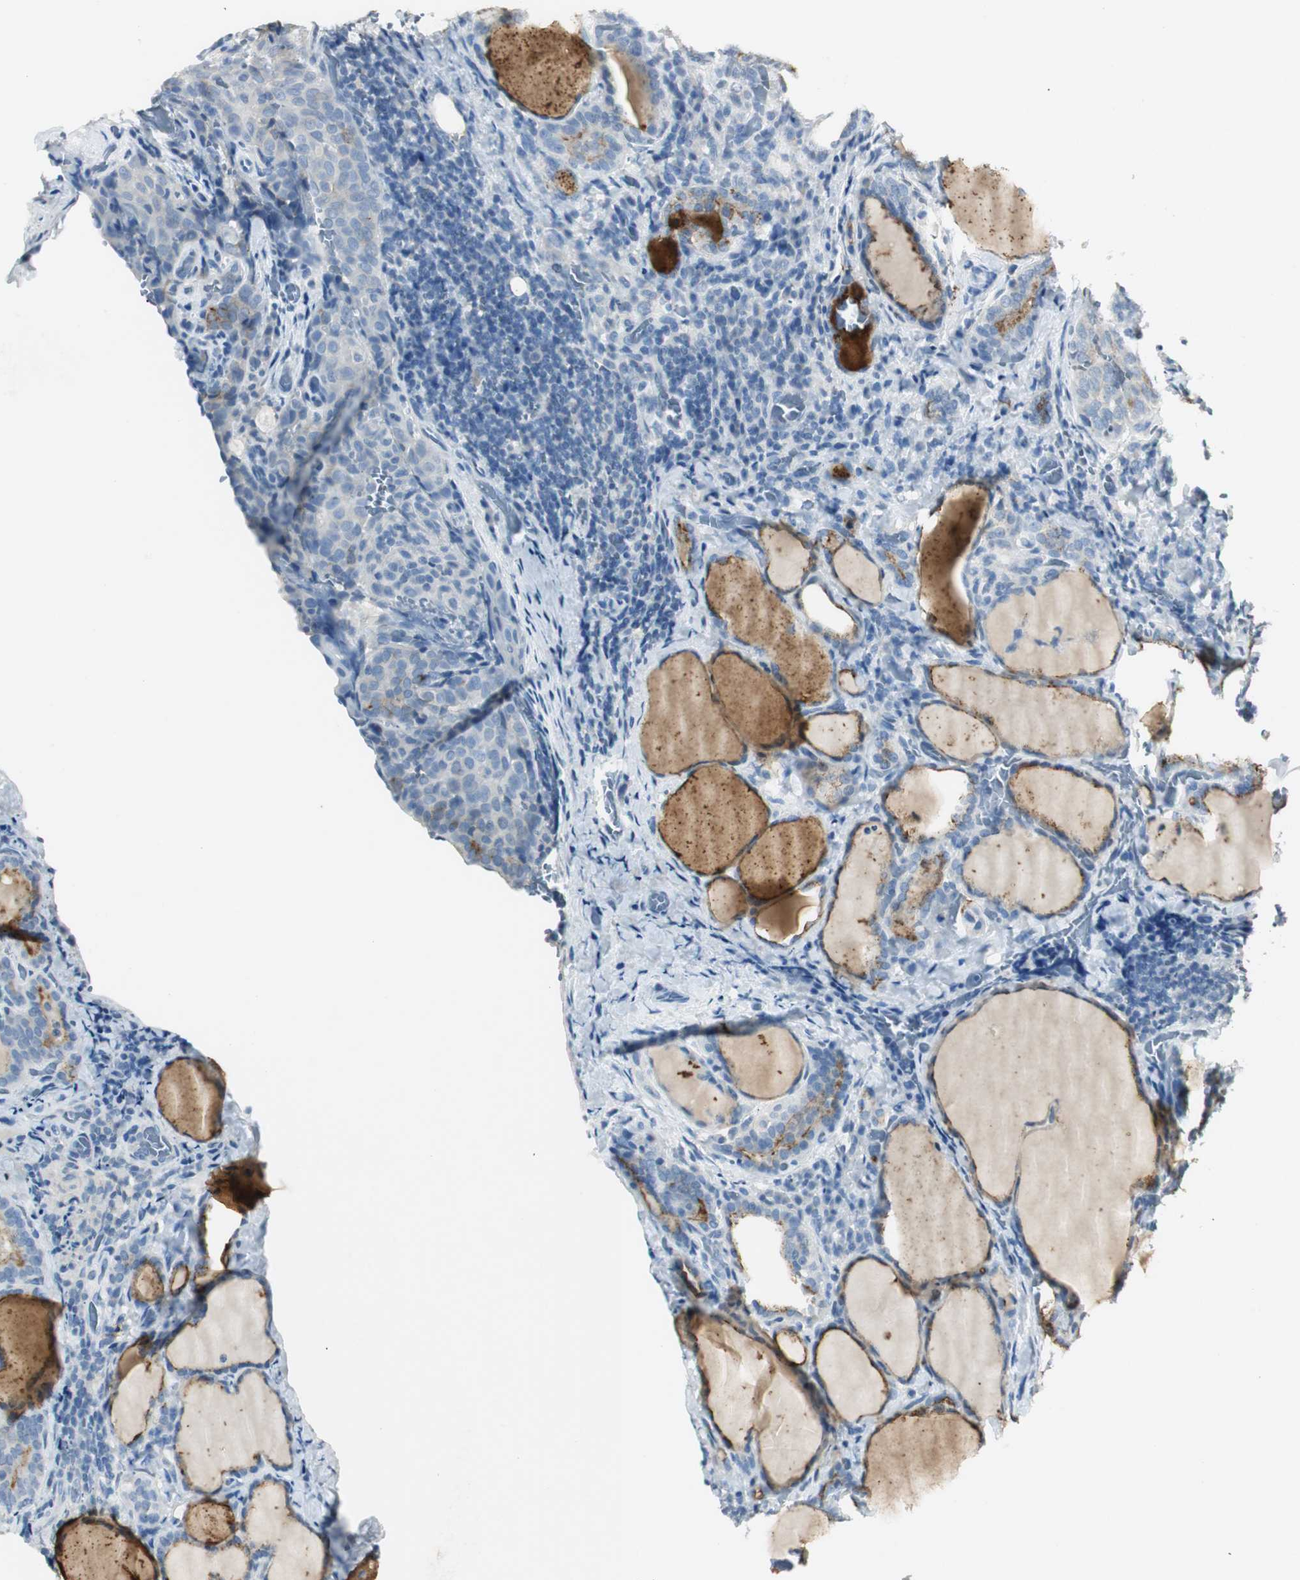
{"staining": {"intensity": "moderate", "quantity": ">75%", "location": "cytoplasmic/membranous"}, "tissue": "thyroid cancer", "cell_type": "Tumor cells", "image_type": "cancer", "snomed": [{"axis": "morphology", "description": "Papillary adenocarcinoma, NOS"}, {"axis": "topography", "description": "Thyroid gland"}], "caption": "Immunohistochemistry (IHC) staining of thyroid cancer, which reveals medium levels of moderate cytoplasmic/membranous staining in about >75% of tumor cells indicating moderate cytoplasmic/membranous protein expression. The staining was performed using DAB (3,3'-diaminobenzidine) (brown) for protein detection and nuclei were counterstained in hematoxylin (blue).", "gene": "LRP2", "patient": {"sex": "female", "age": 30}}